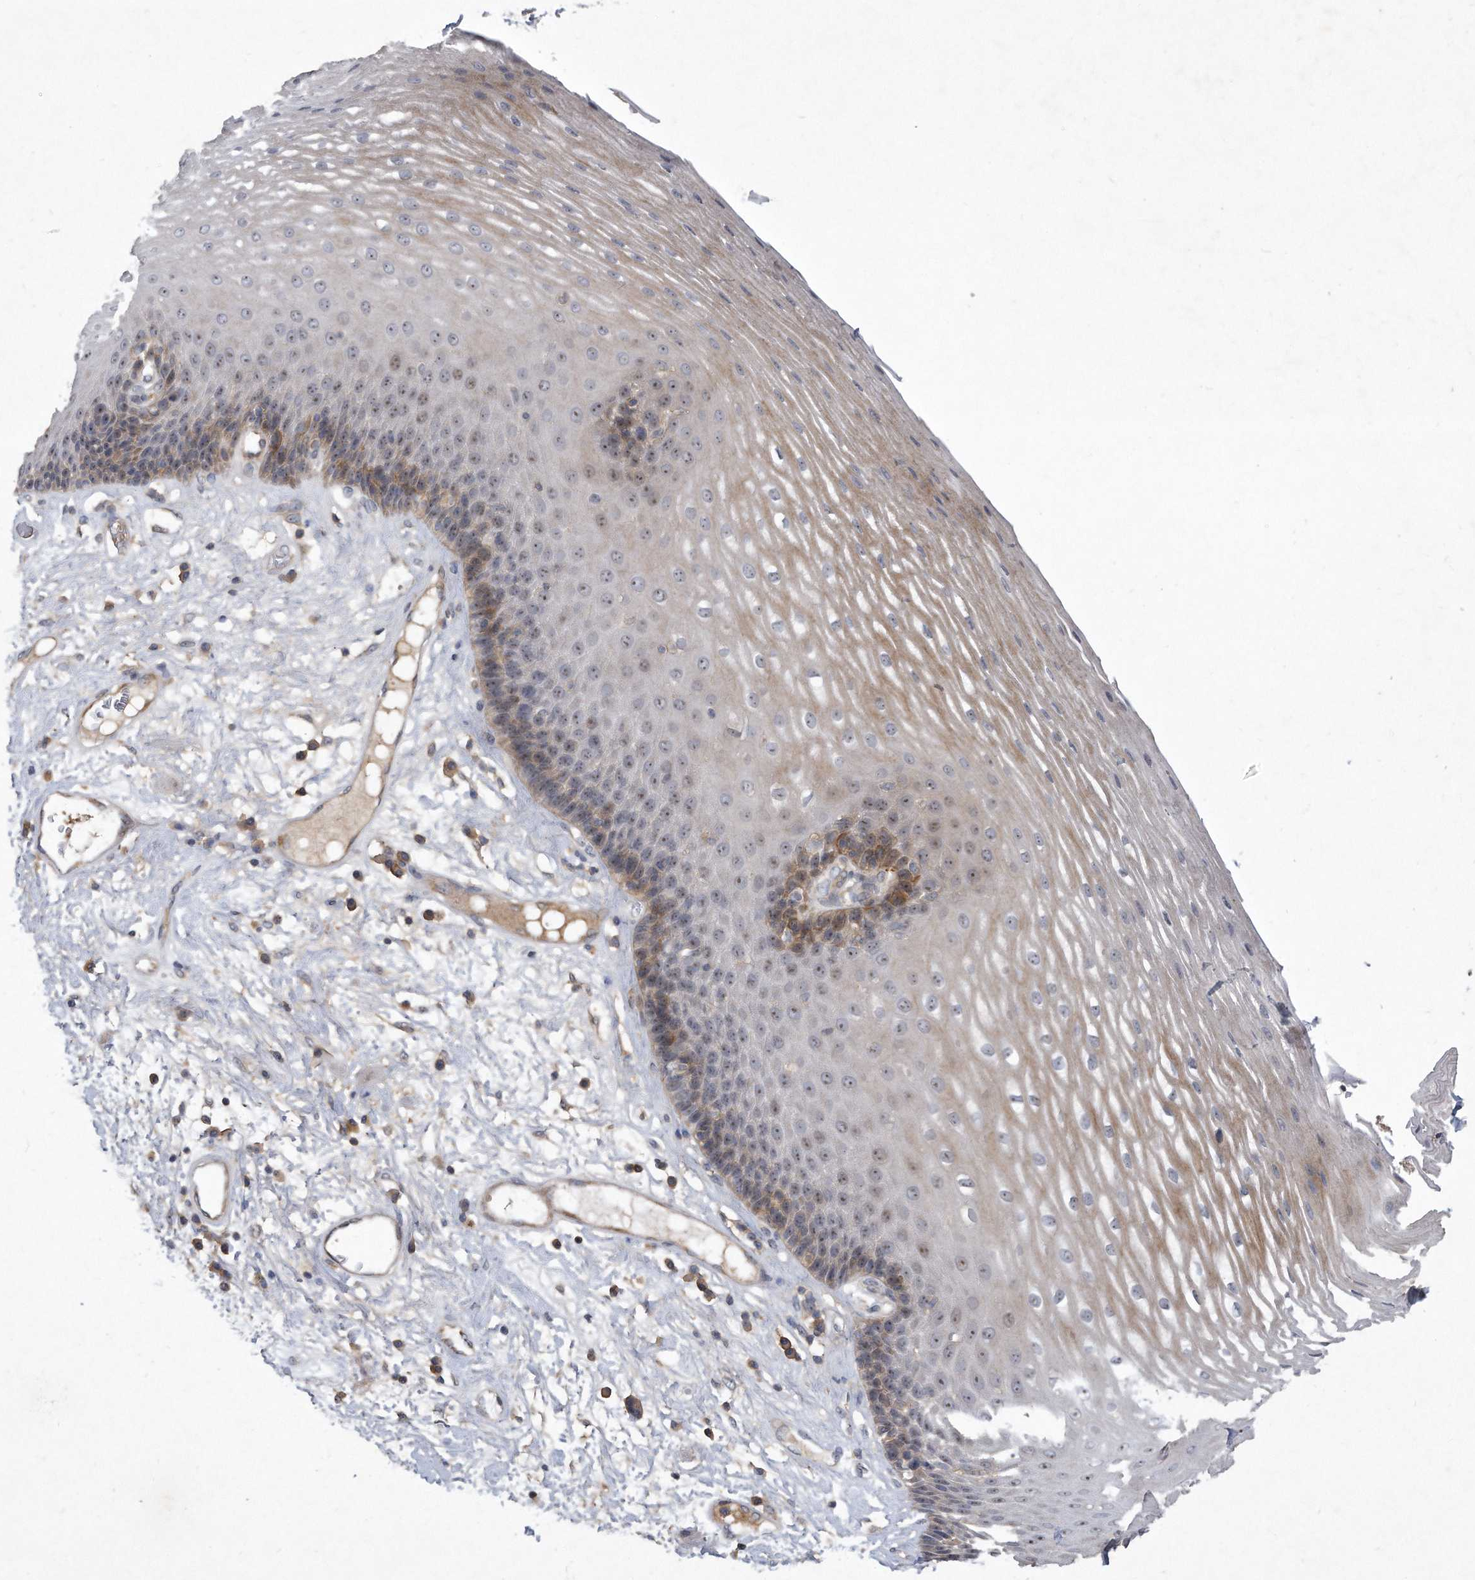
{"staining": {"intensity": "moderate", "quantity": "<25%", "location": "cytoplasmic/membranous,nuclear"}, "tissue": "esophagus", "cell_type": "Squamous epithelial cells", "image_type": "normal", "snomed": [{"axis": "morphology", "description": "Normal tissue, NOS"}, {"axis": "morphology", "description": "Adenocarcinoma, NOS"}, {"axis": "topography", "description": "Esophagus"}], "caption": "Esophagus stained for a protein displays moderate cytoplasmic/membranous,nuclear positivity in squamous epithelial cells. Nuclei are stained in blue.", "gene": "PGBD2", "patient": {"sex": "male", "age": 62}}